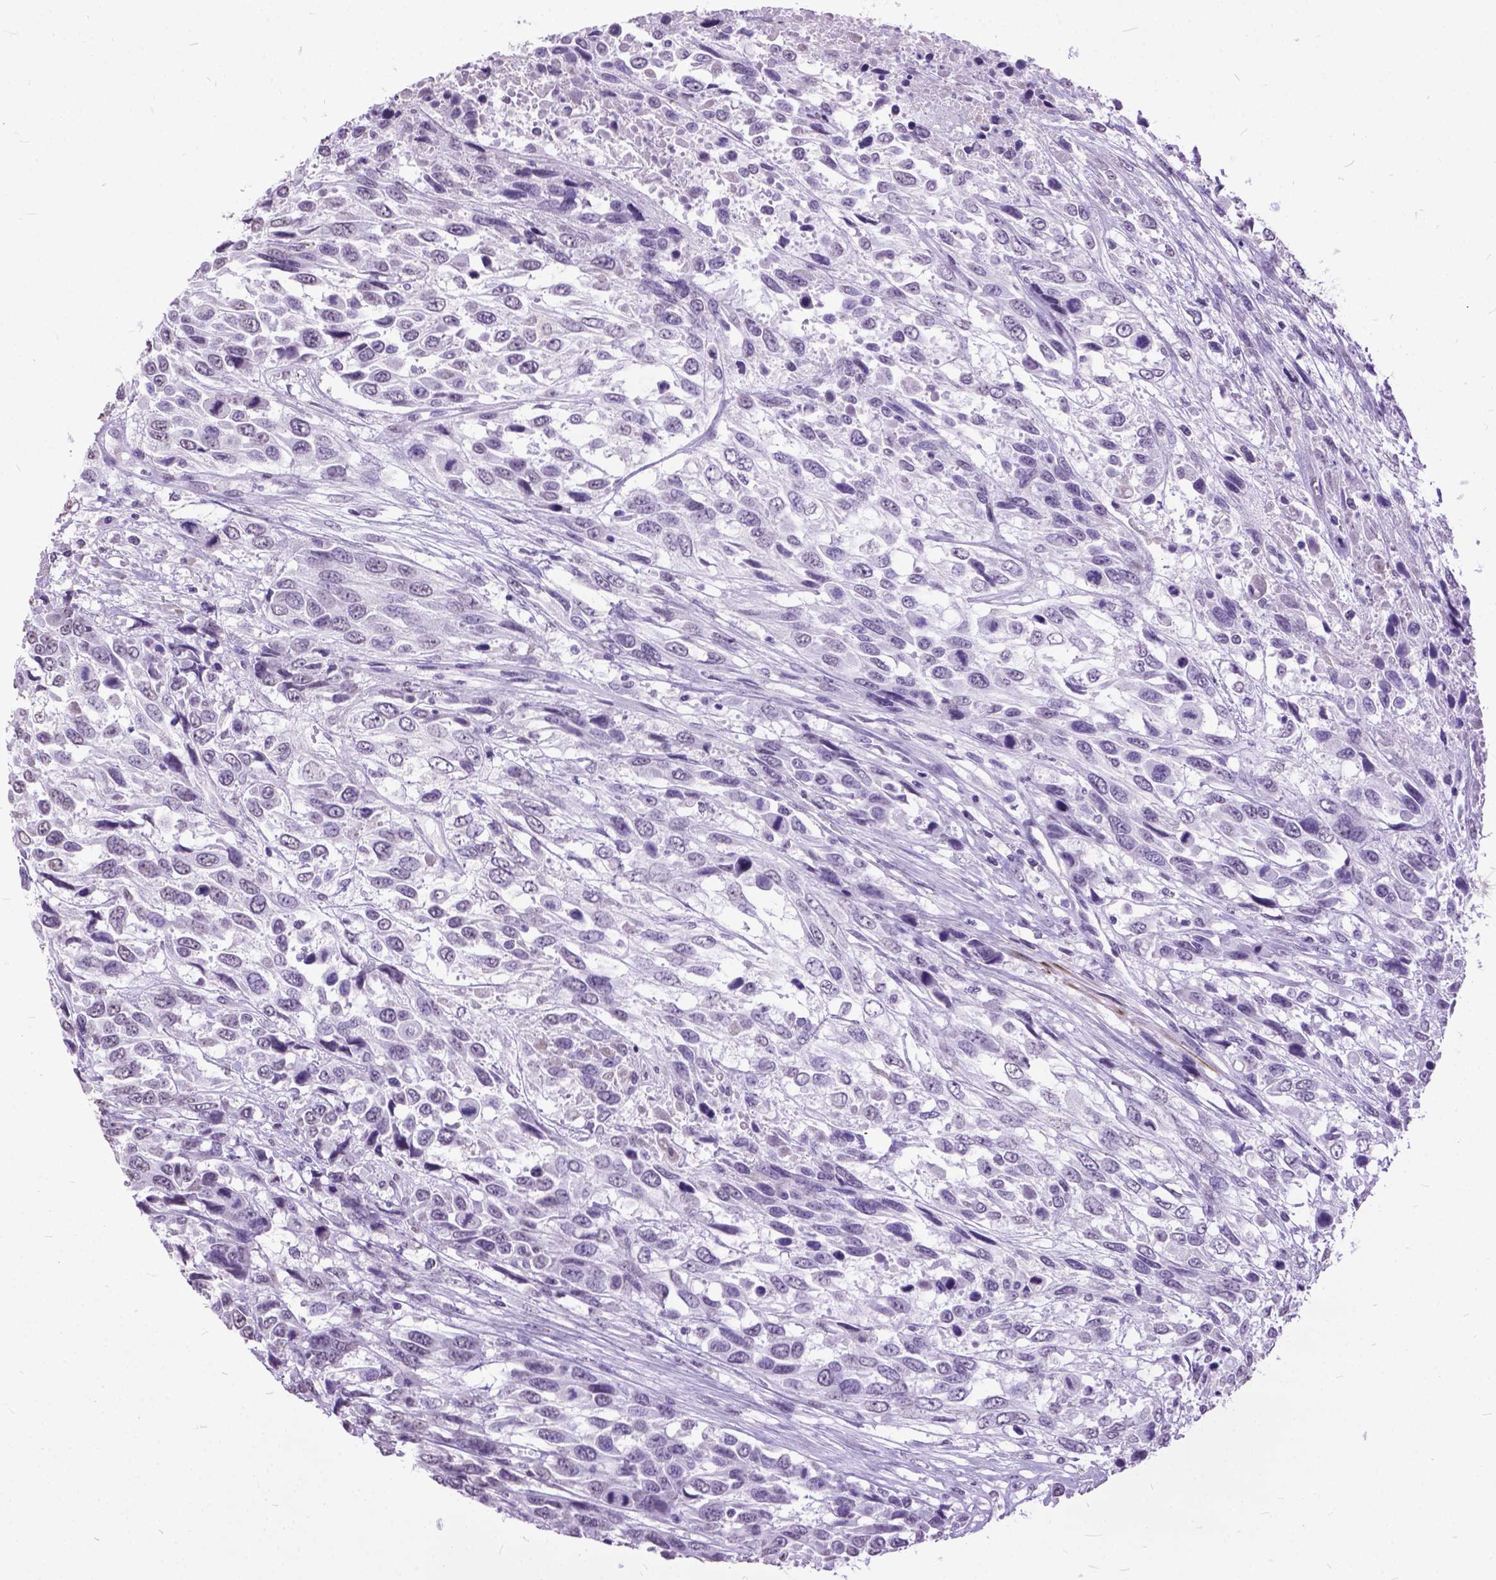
{"staining": {"intensity": "negative", "quantity": "none", "location": "none"}, "tissue": "urothelial cancer", "cell_type": "Tumor cells", "image_type": "cancer", "snomed": [{"axis": "morphology", "description": "Urothelial carcinoma, High grade"}, {"axis": "topography", "description": "Urinary bladder"}], "caption": "An immunohistochemistry (IHC) photomicrograph of urothelial cancer is shown. There is no staining in tumor cells of urothelial cancer.", "gene": "MARCHF10", "patient": {"sex": "female", "age": 70}}